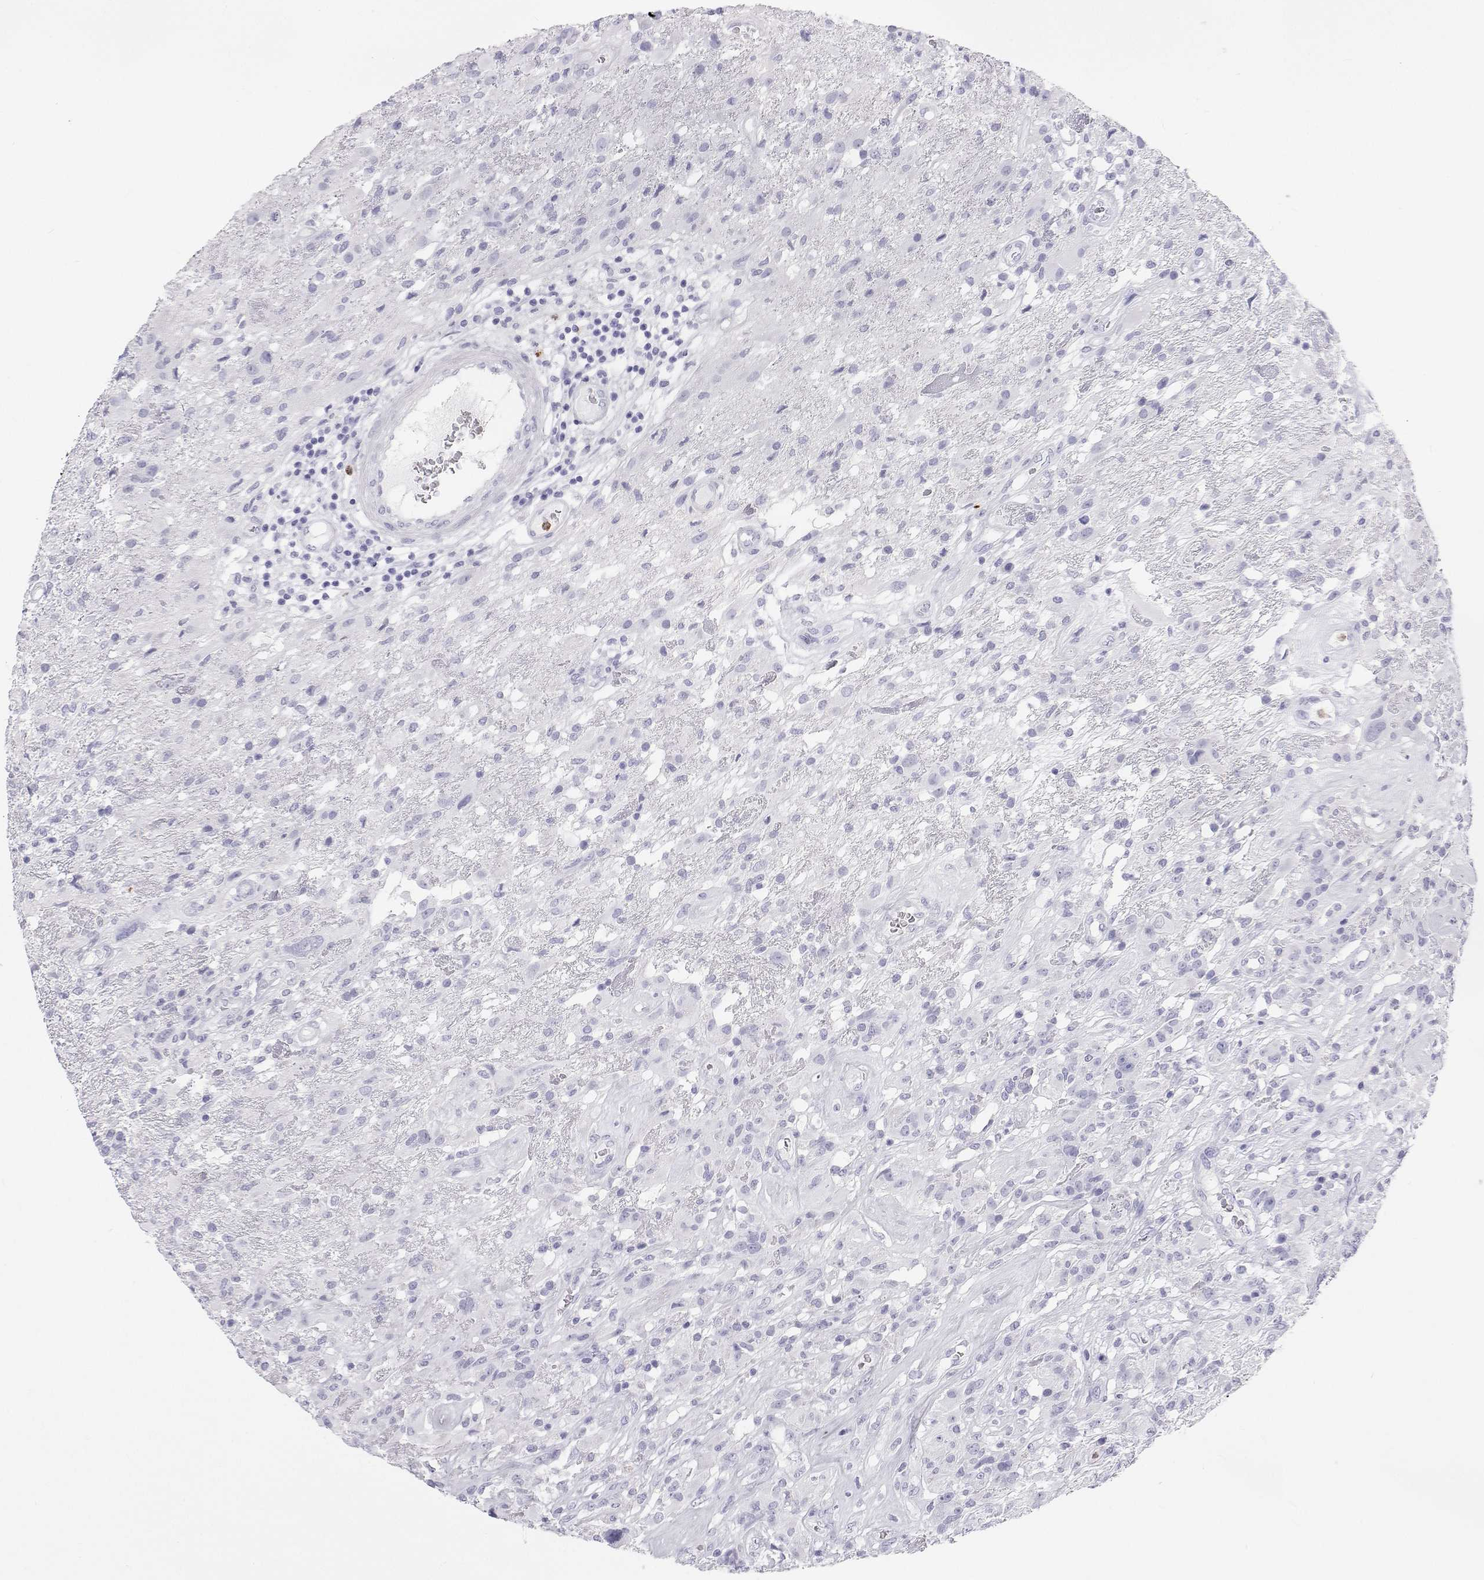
{"staining": {"intensity": "negative", "quantity": "none", "location": "none"}, "tissue": "glioma", "cell_type": "Tumor cells", "image_type": "cancer", "snomed": [{"axis": "morphology", "description": "Glioma, malignant, High grade"}, {"axis": "topography", "description": "Brain"}], "caption": "Immunohistochemical staining of human high-grade glioma (malignant) exhibits no significant positivity in tumor cells. (Stains: DAB (3,3'-diaminobenzidine) immunohistochemistry with hematoxylin counter stain, Microscopy: brightfield microscopy at high magnification).", "gene": "SFTPB", "patient": {"sex": "male", "age": 46}}